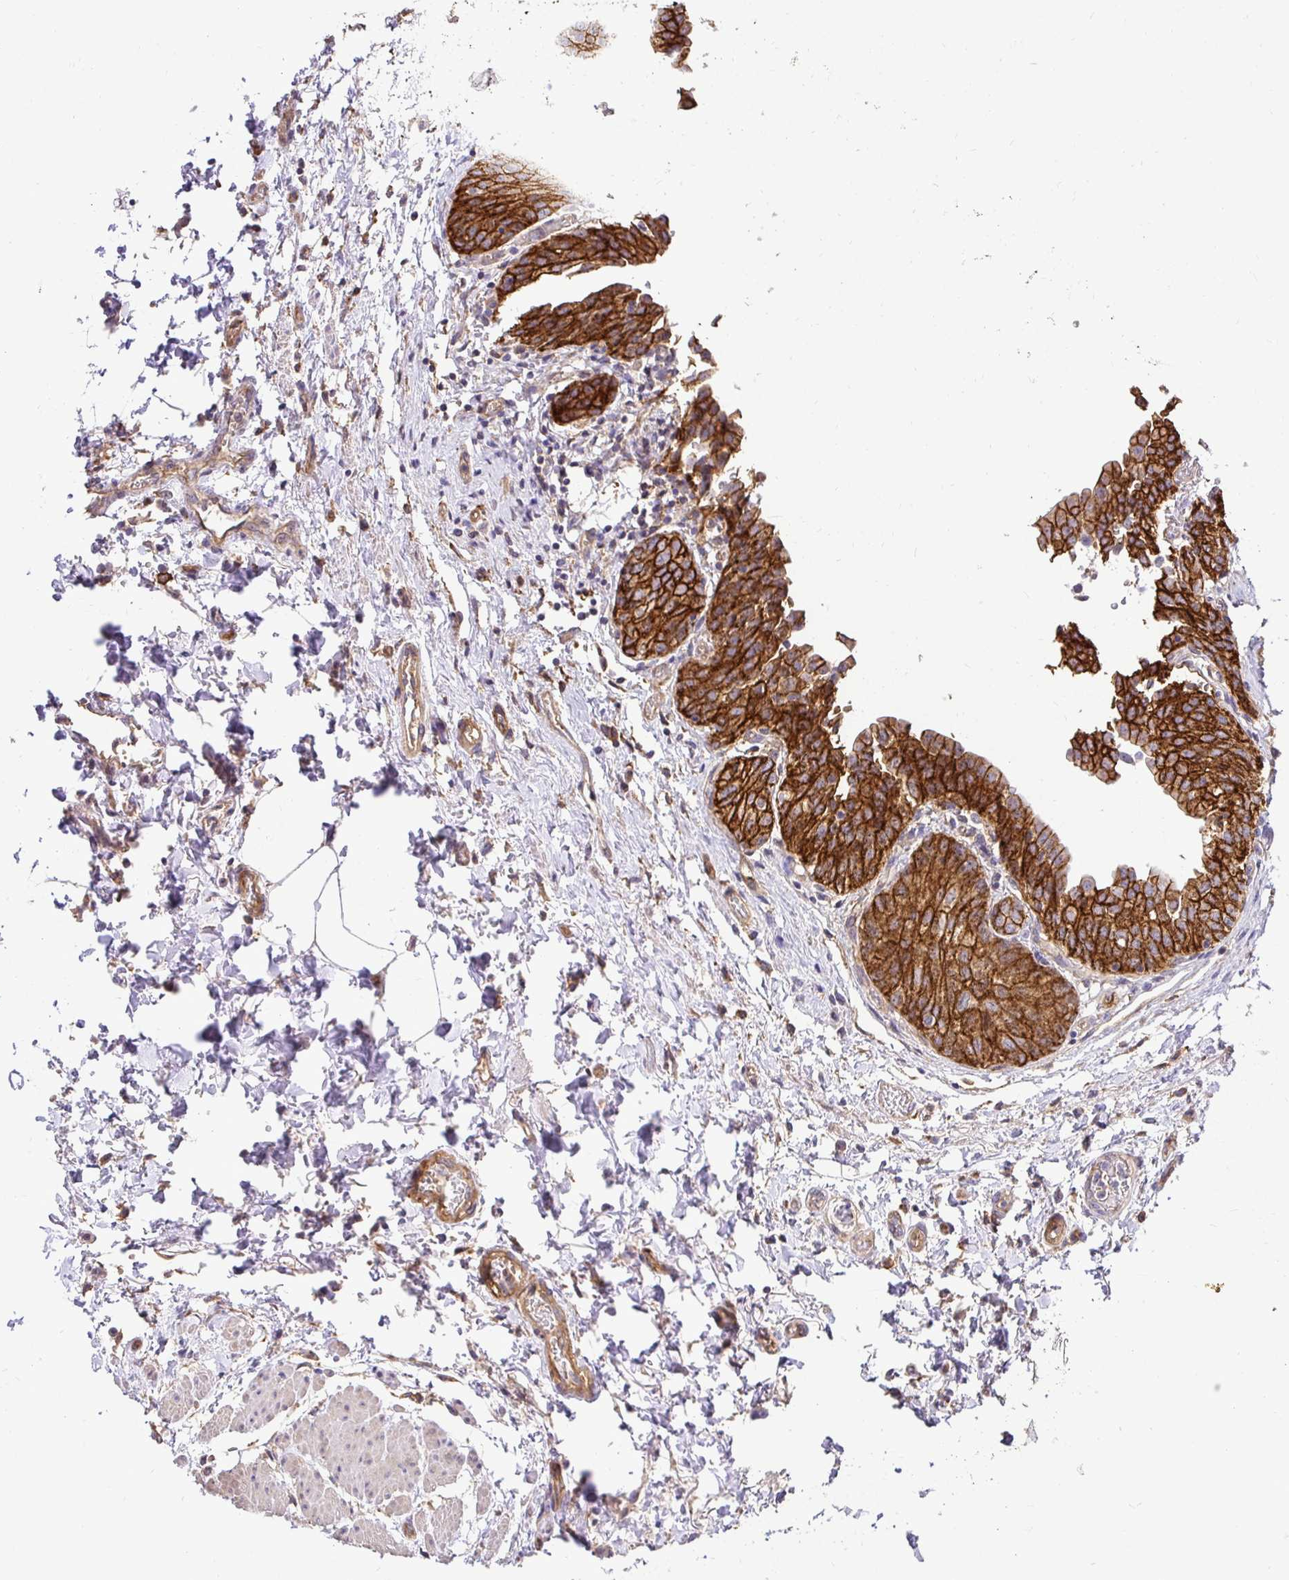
{"staining": {"intensity": "strong", "quantity": ">75%", "location": "cytoplasmic/membranous"}, "tissue": "urinary bladder", "cell_type": "Urothelial cells", "image_type": "normal", "snomed": [{"axis": "morphology", "description": "Normal tissue, NOS"}, {"axis": "topography", "description": "Urinary bladder"}], "caption": "Urinary bladder stained with DAB immunohistochemistry (IHC) demonstrates high levels of strong cytoplasmic/membranous positivity in approximately >75% of urothelial cells.", "gene": "SLC9A1", "patient": {"sex": "male", "age": 68}}